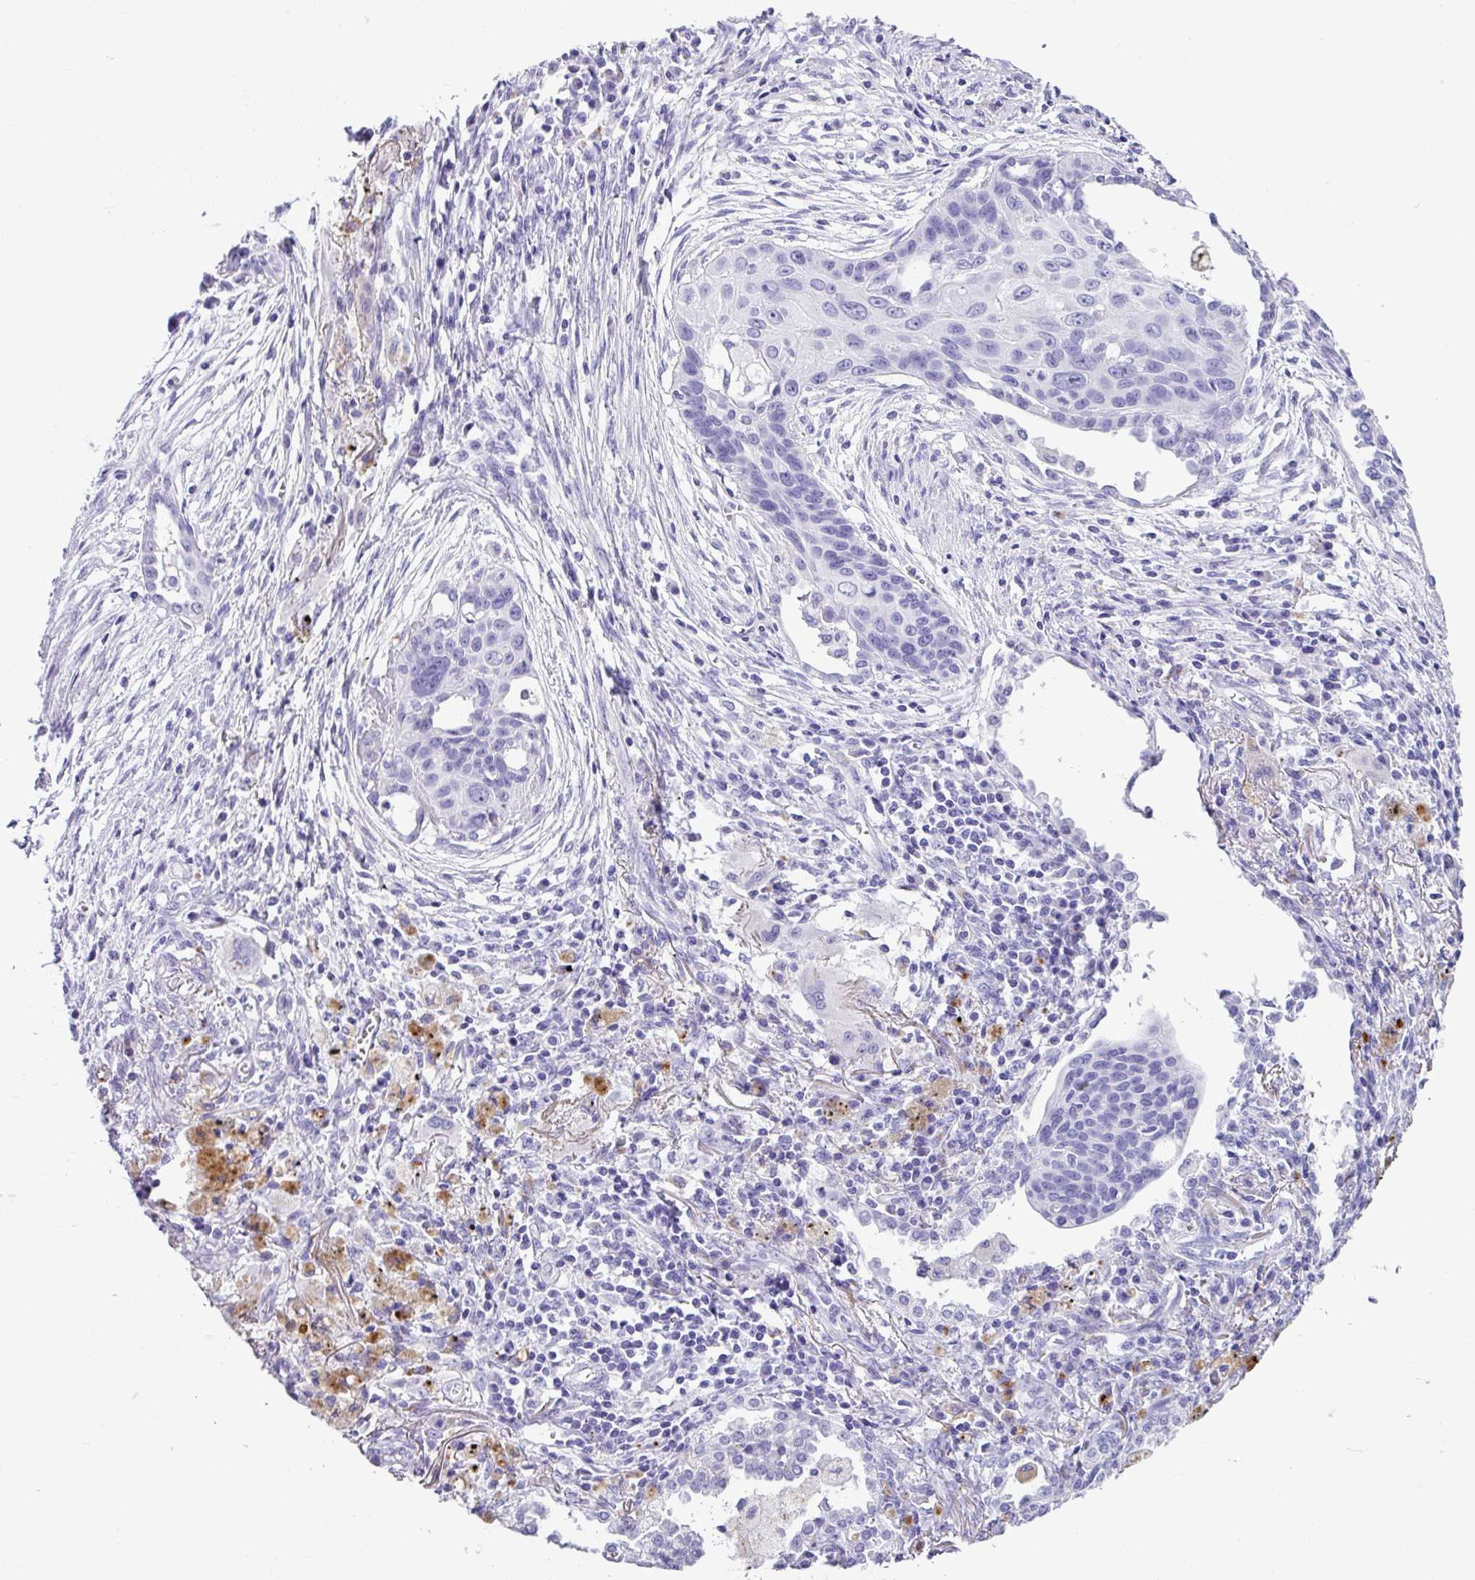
{"staining": {"intensity": "negative", "quantity": "none", "location": "none"}, "tissue": "lung cancer", "cell_type": "Tumor cells", "image_type": "cancer", "snomed": [{"axis": "morphology", "description": "Squamous cell carcinoma, NOS"}, {"axis": "topography", "description": "Lung"}], "caption": "Tumor cells are negative for brown protein staining in squamous cell carcinoma (lung). (Stains: DAB immunohistochemistry (IHC) with hematoxylin counter stain, Microscopy: brightfield microscopy at high magnification).", "gene": "ZG16", "patient": {"sex": "male", "age": 71}}